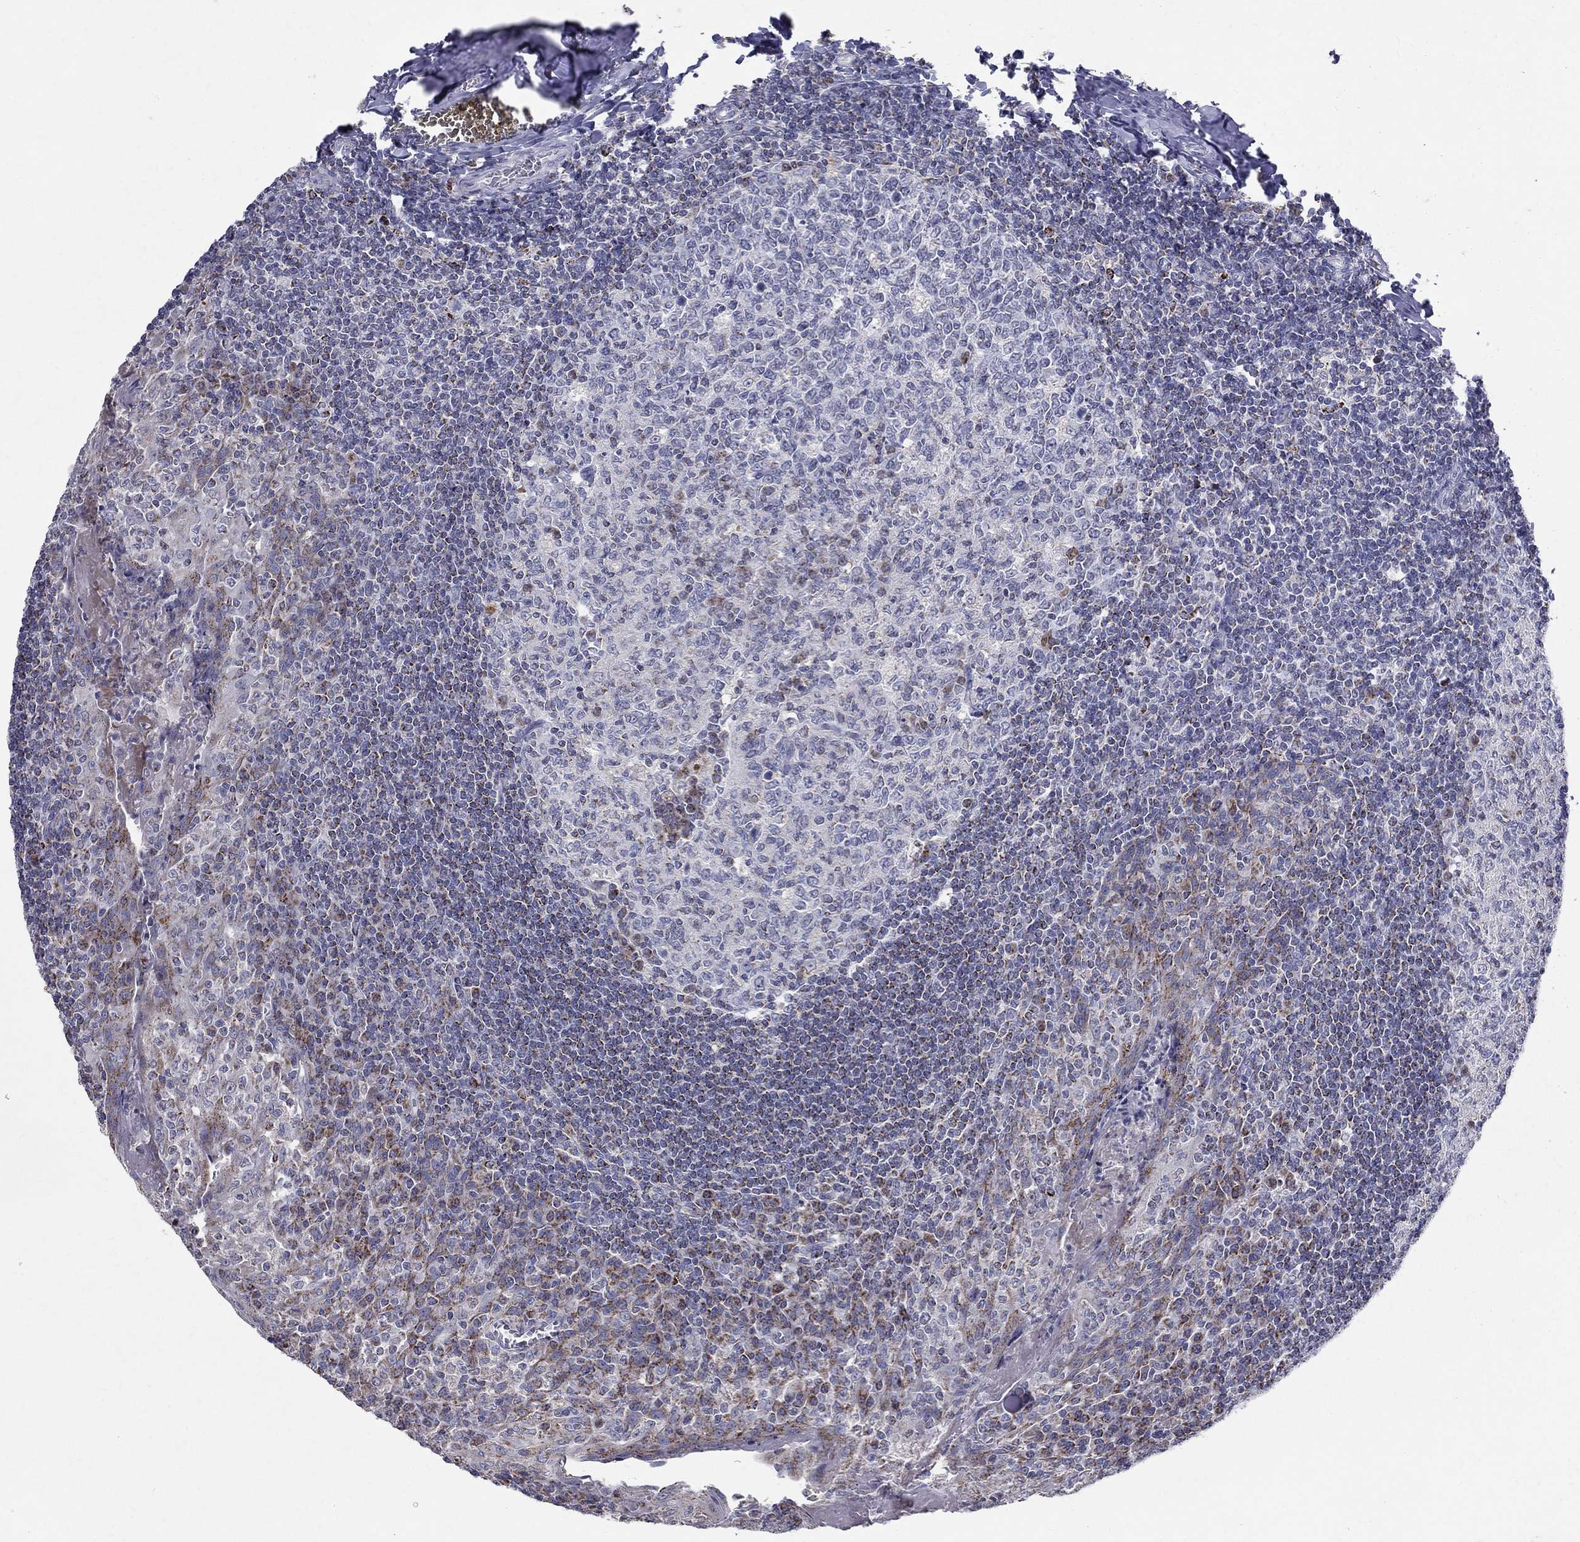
{"staining": {"intensity": "negative", "quantity": "none", "location": "none"}, "tissue": "tonsil", "cell_type": "Germinal center cells", "image_type": "normal", "snomed": [{"axis": "morphology", "description": "Normal tissue, NOS"}, {"axis": "topography", "description": "Tonsil"}], "caption": "A histopathology image of tonsil stained for a protein displays no brown staining in germinal center cells. (Stains: DAB immunohistochemistry with hematoxylin counter stain, Microscopy: brightfield microscopy at high magnification).", "gene": "SLC4A10", "patient": {"sex": "female", "age": 13}}